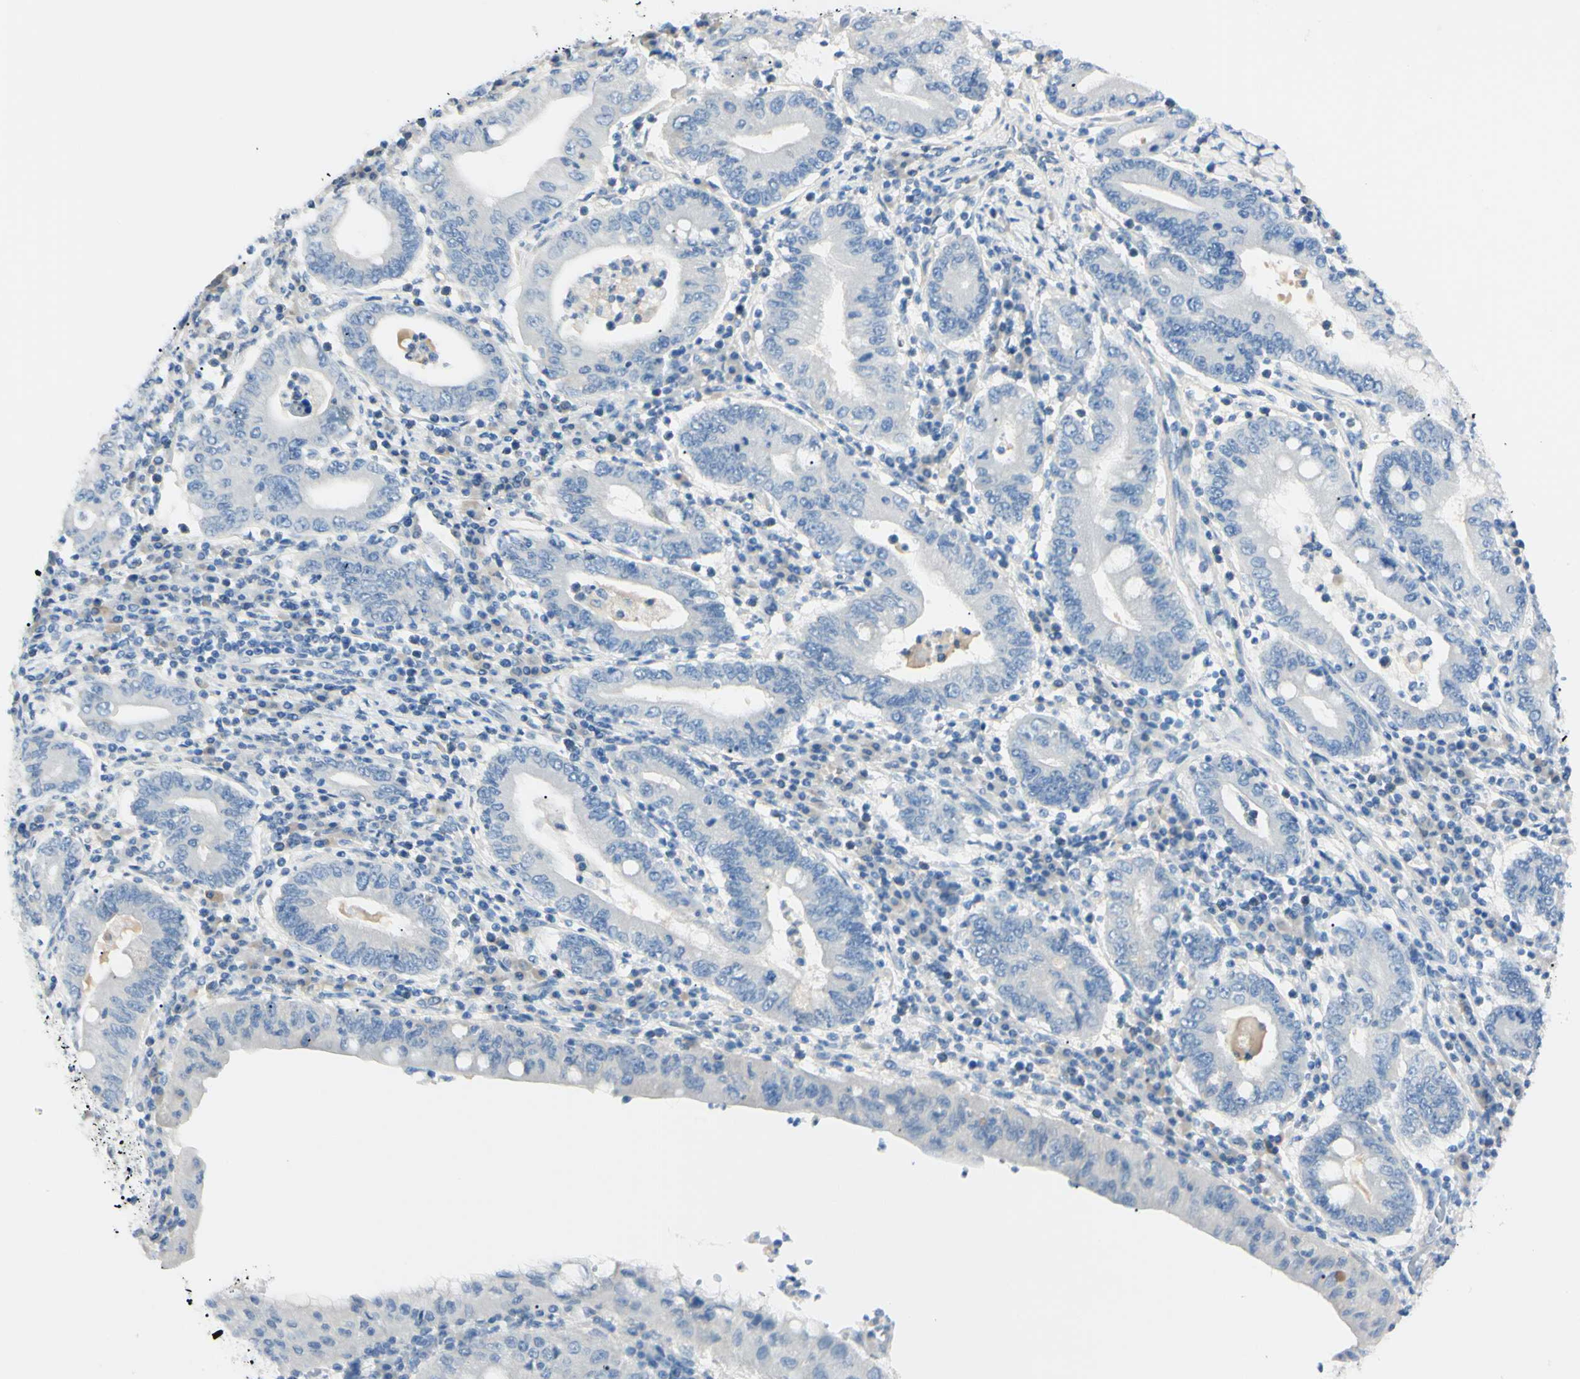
{"staining": {"intensity": "negative", "quantity": "none", "location": "none"}, "tissue": "stomach cancer", "cell_type": "Tumor cells", "image_type": "cancer", "snomed": [{"axis": "morphology", "description": "Normal tissue, NOS"}, {"axis": "morphology", "description": "Adenocarcinoma, NOS"}, {"axis": "topography", "description": "Esophagus"}, {"axis": "topography", "description": "Stomach, upper"}, {"axis": "topography", "description": "Peripheral nerve tissue"}], "caption": "There is no significant positivity in tumor cells of stomach adenocarcinoma.", "gene": "FOLH1", "patient": {"sex": "male", "age": 62}}